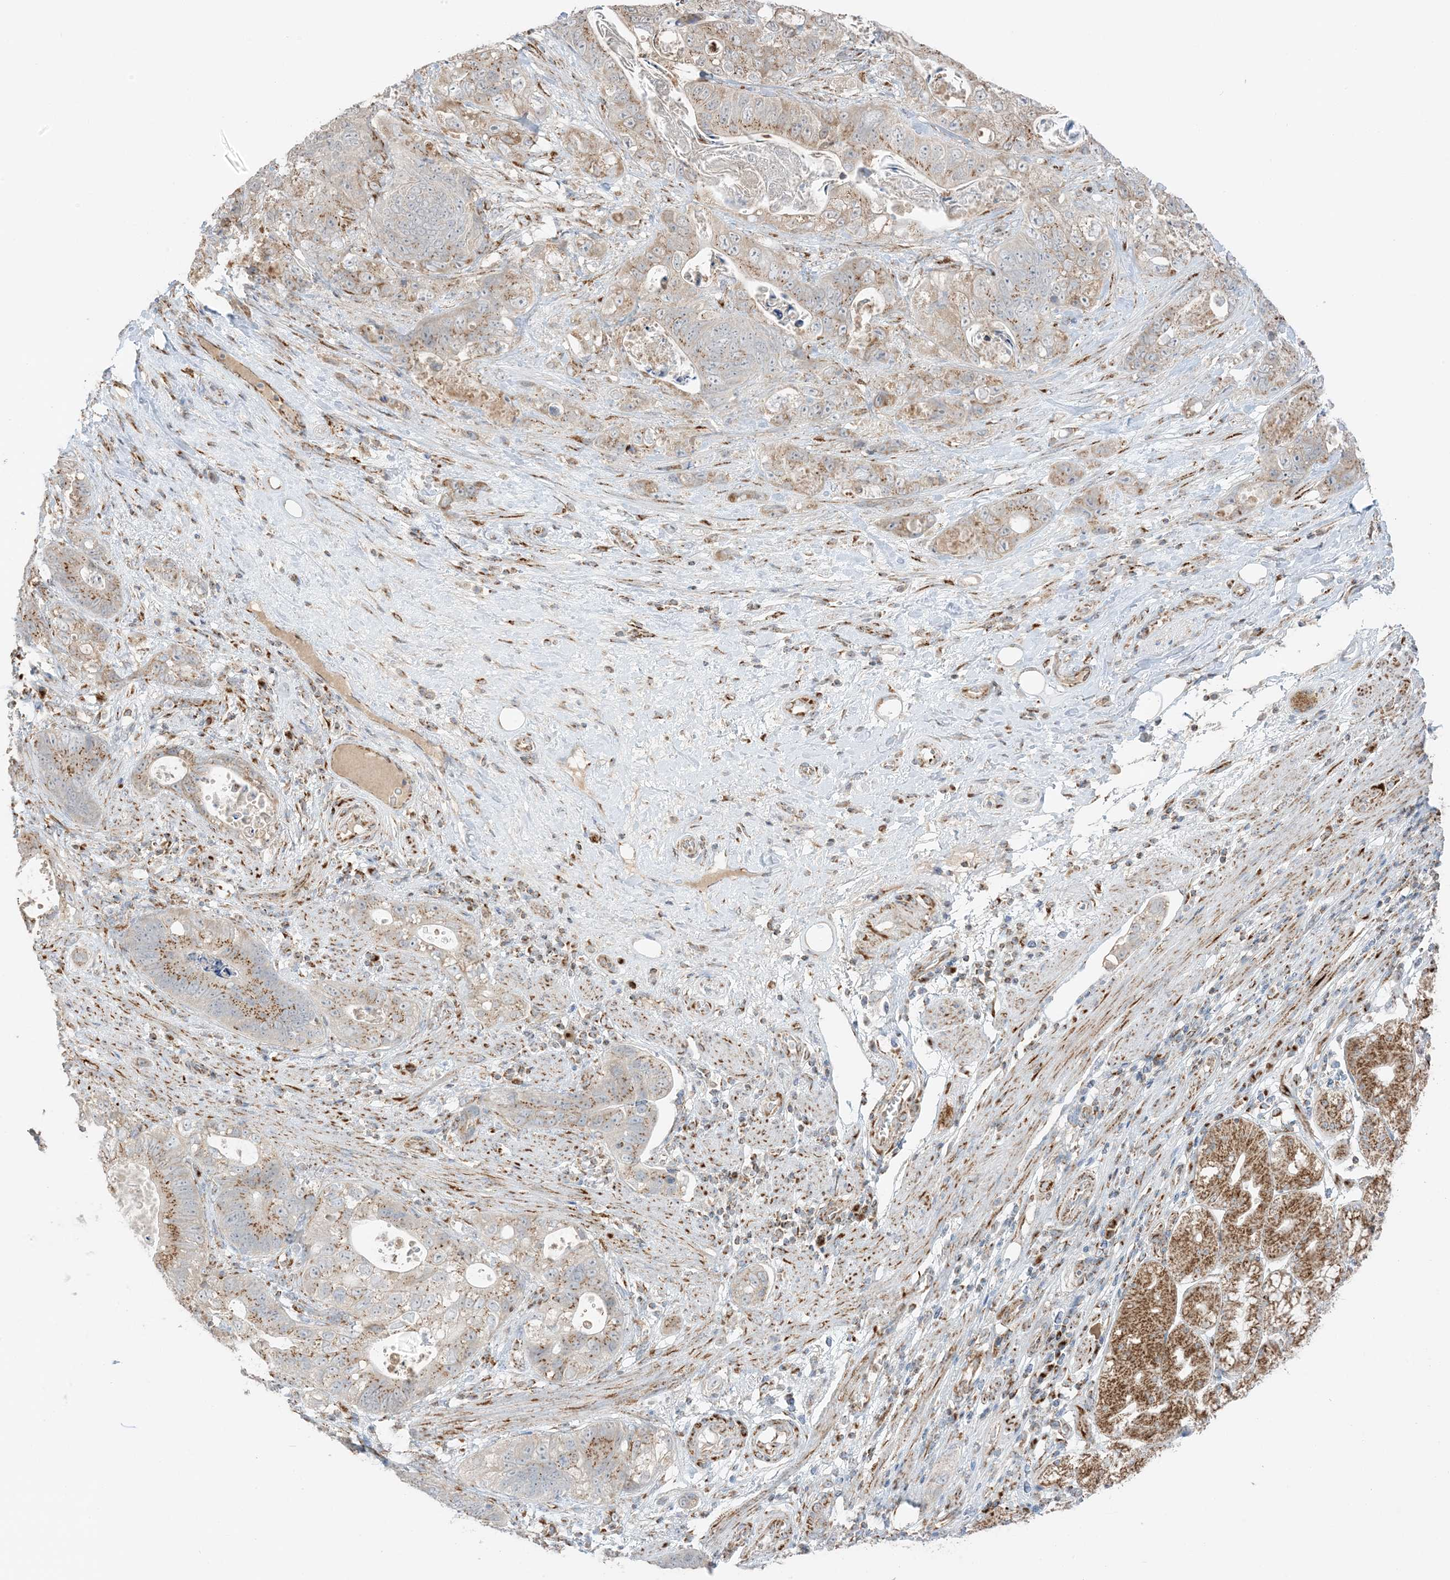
{"staining": {"intensity": "moderate", "quantity": "25%-75%", "location": "cytoplasmic/membranous"}, "tissue": "stomach cancer", "cell_type": "Tumor cells", "image_type": "cancer", "snomed": [{"axis": "morphology", "description": "Normal tissue, NOS"}, {"axis": "morphology", "description": "Adenocarcinoma, NOS"}, {"axis": "topography", "description": "Stomach"}], "caption": "This image displays immunohistochemistry staining of stomach cancer, with medium moderate cytoplasmic/membranous expression in about 25%-75% of tumor cells.", "gene": "SLC25A12", "patient": {"sex": "female", "age": 89}}